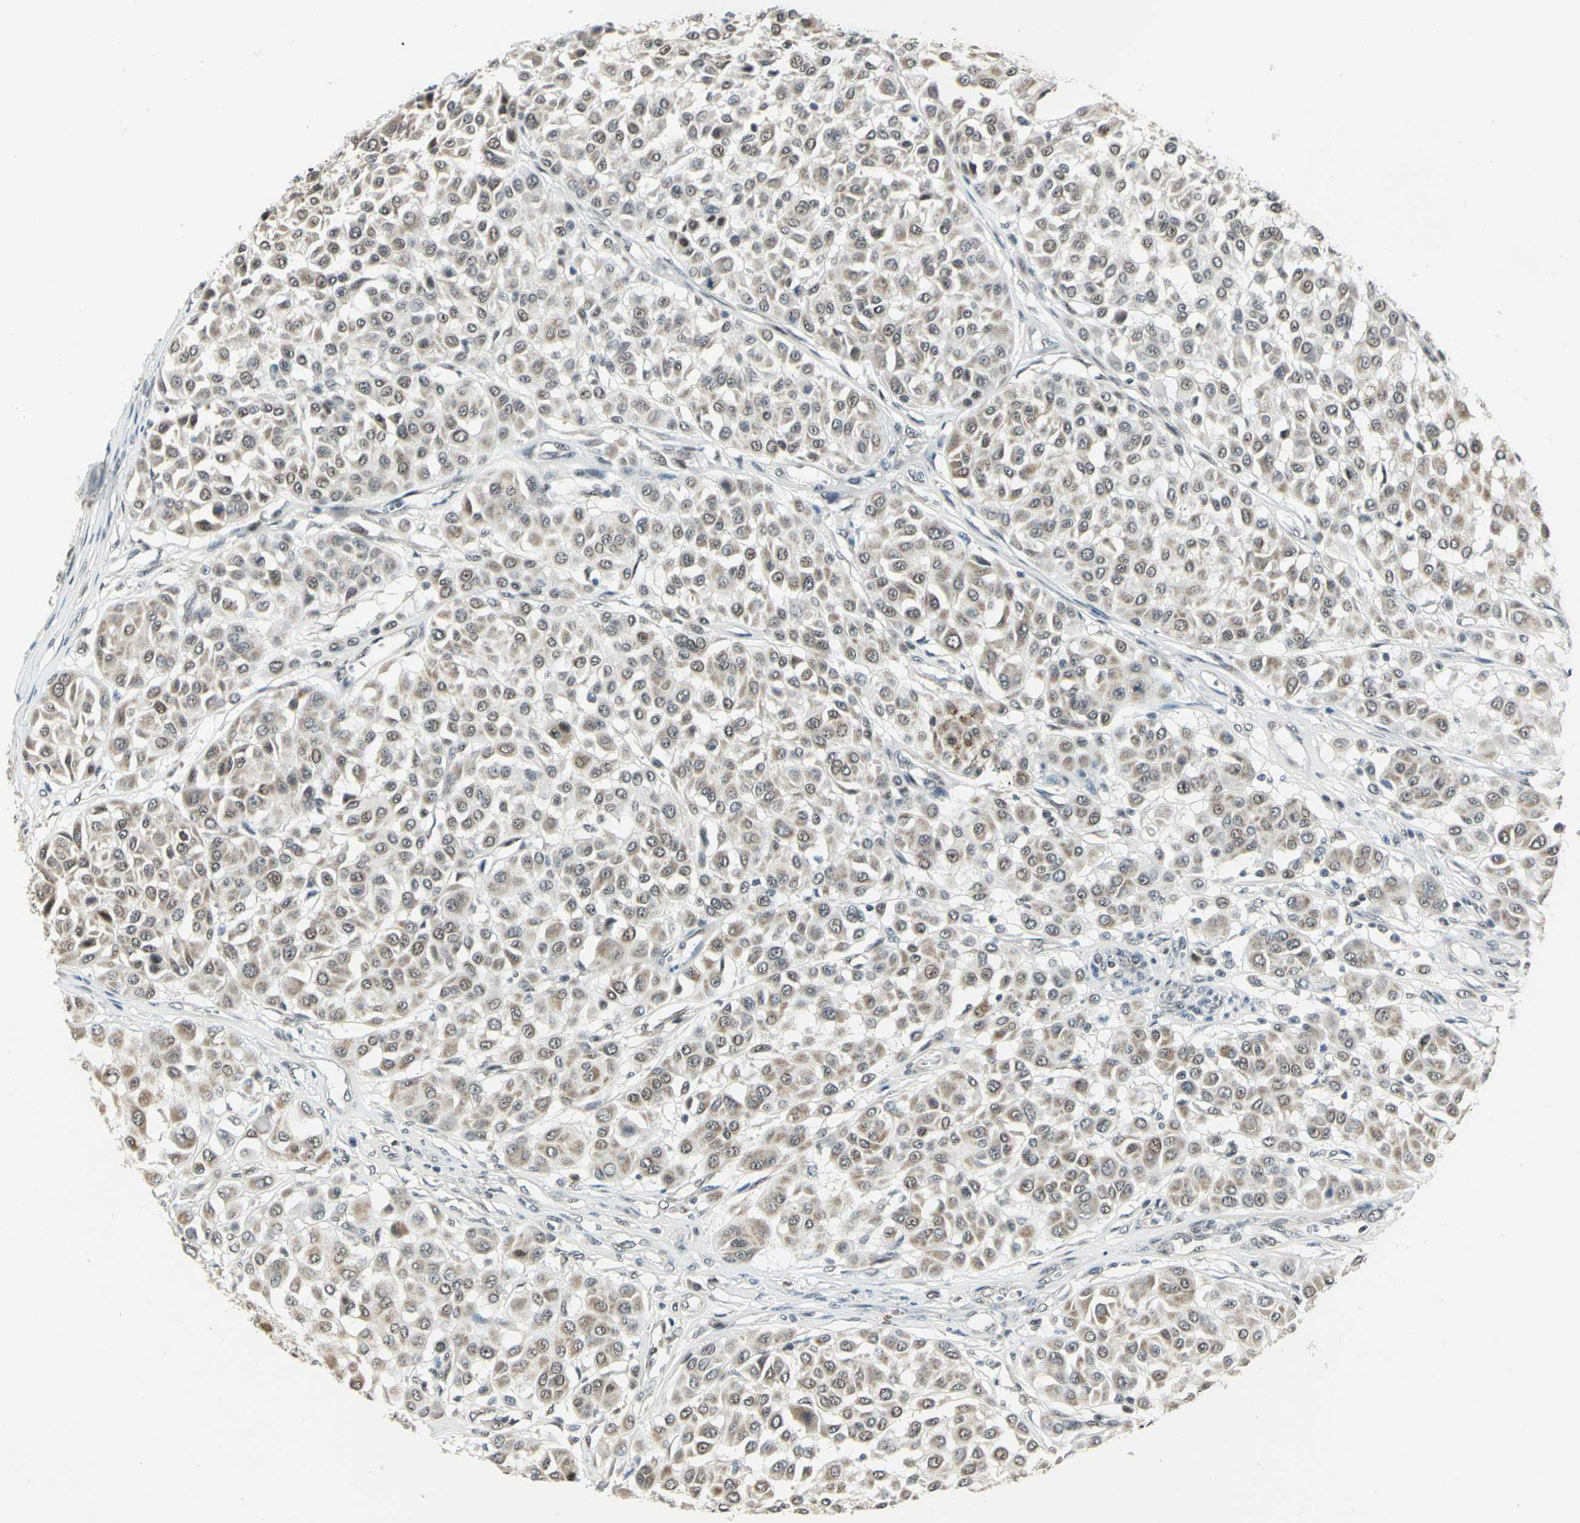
{"staining": {"intensity": "moderate", "quantity": ">75%", "location": "cytoplasmic/membranous,nuclear"}, "tissue": "melanoma", "cell_type": "Tumor cells", "image_type": "cancer", "snomed": [{"axis": "morphology", "description": "Malignant melanoma, Metastatic site"}, {"axis": "topography", "description": "Soft tissue"}], "caption": "The micrograph reveals immunohistochemical staining of malignant melanoma (metastatic site). There is moderate cytoplasmic/membranous and nuclear staining is seen in about >75% of tumor cells.", "gene": "MTA1", "patient": {"sex": "male", "age": 41}}